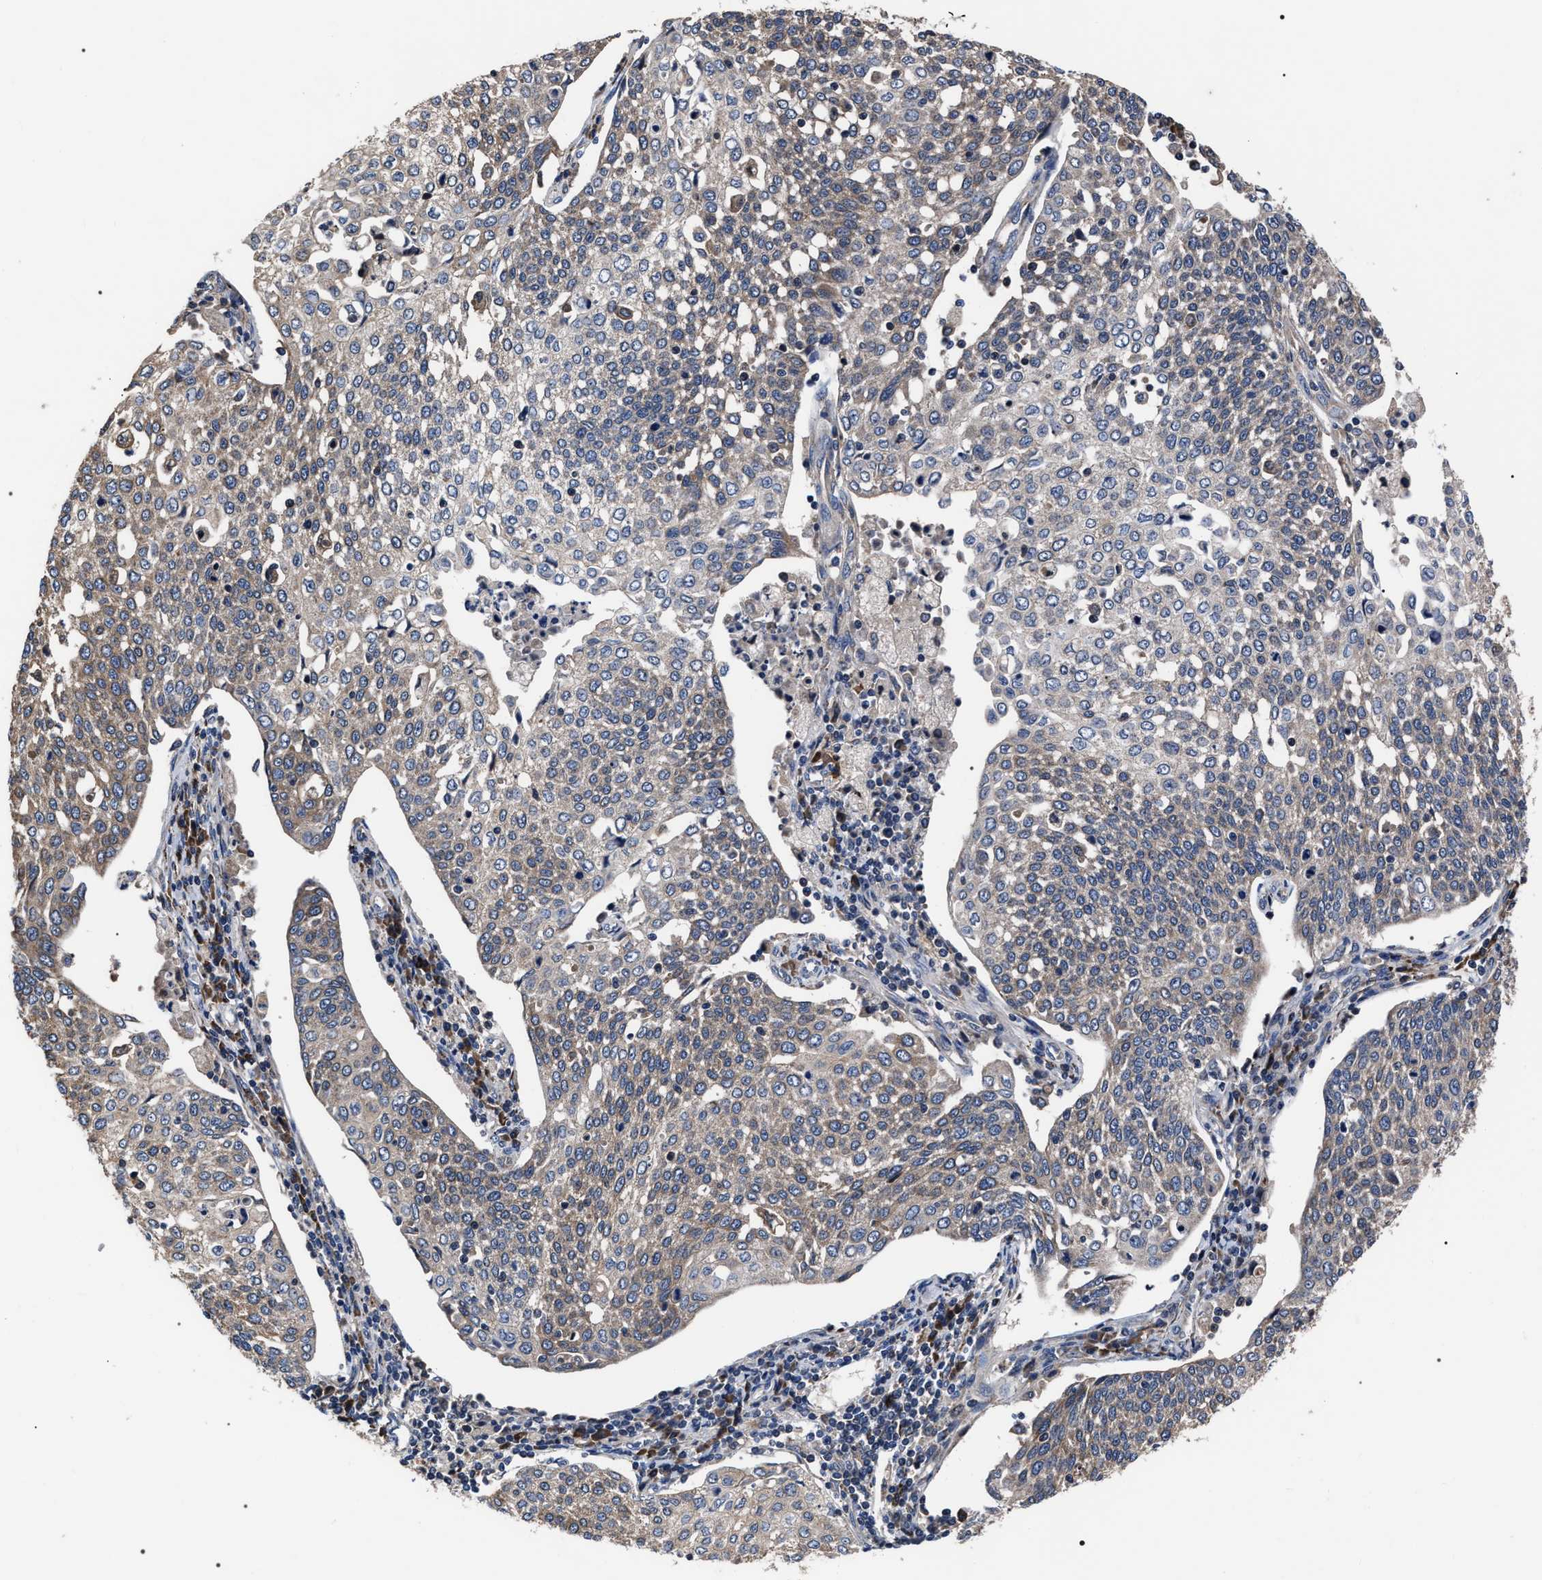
{"staining": {"intensity": "moderate", "quantity": ">75%", "location": "cytoplasmic/membranous"}, "tissue": "cervical cancer", "cell_type": "Tumor cells", "image_type": "cancer", "snomed": [{"axis": "morphology", "description": "Squamous cell carcinoma, NOS"}, {"axis": "topography", "description": "Cervix"}], "caption": "IHC of human cervical cancer demonstrates medium levels of moderate cytoplasmic/membranous positivity in approximately >75% of tumor cells.", "gene": "MACC1", "patient": {"sex": "female", "age": 34}}